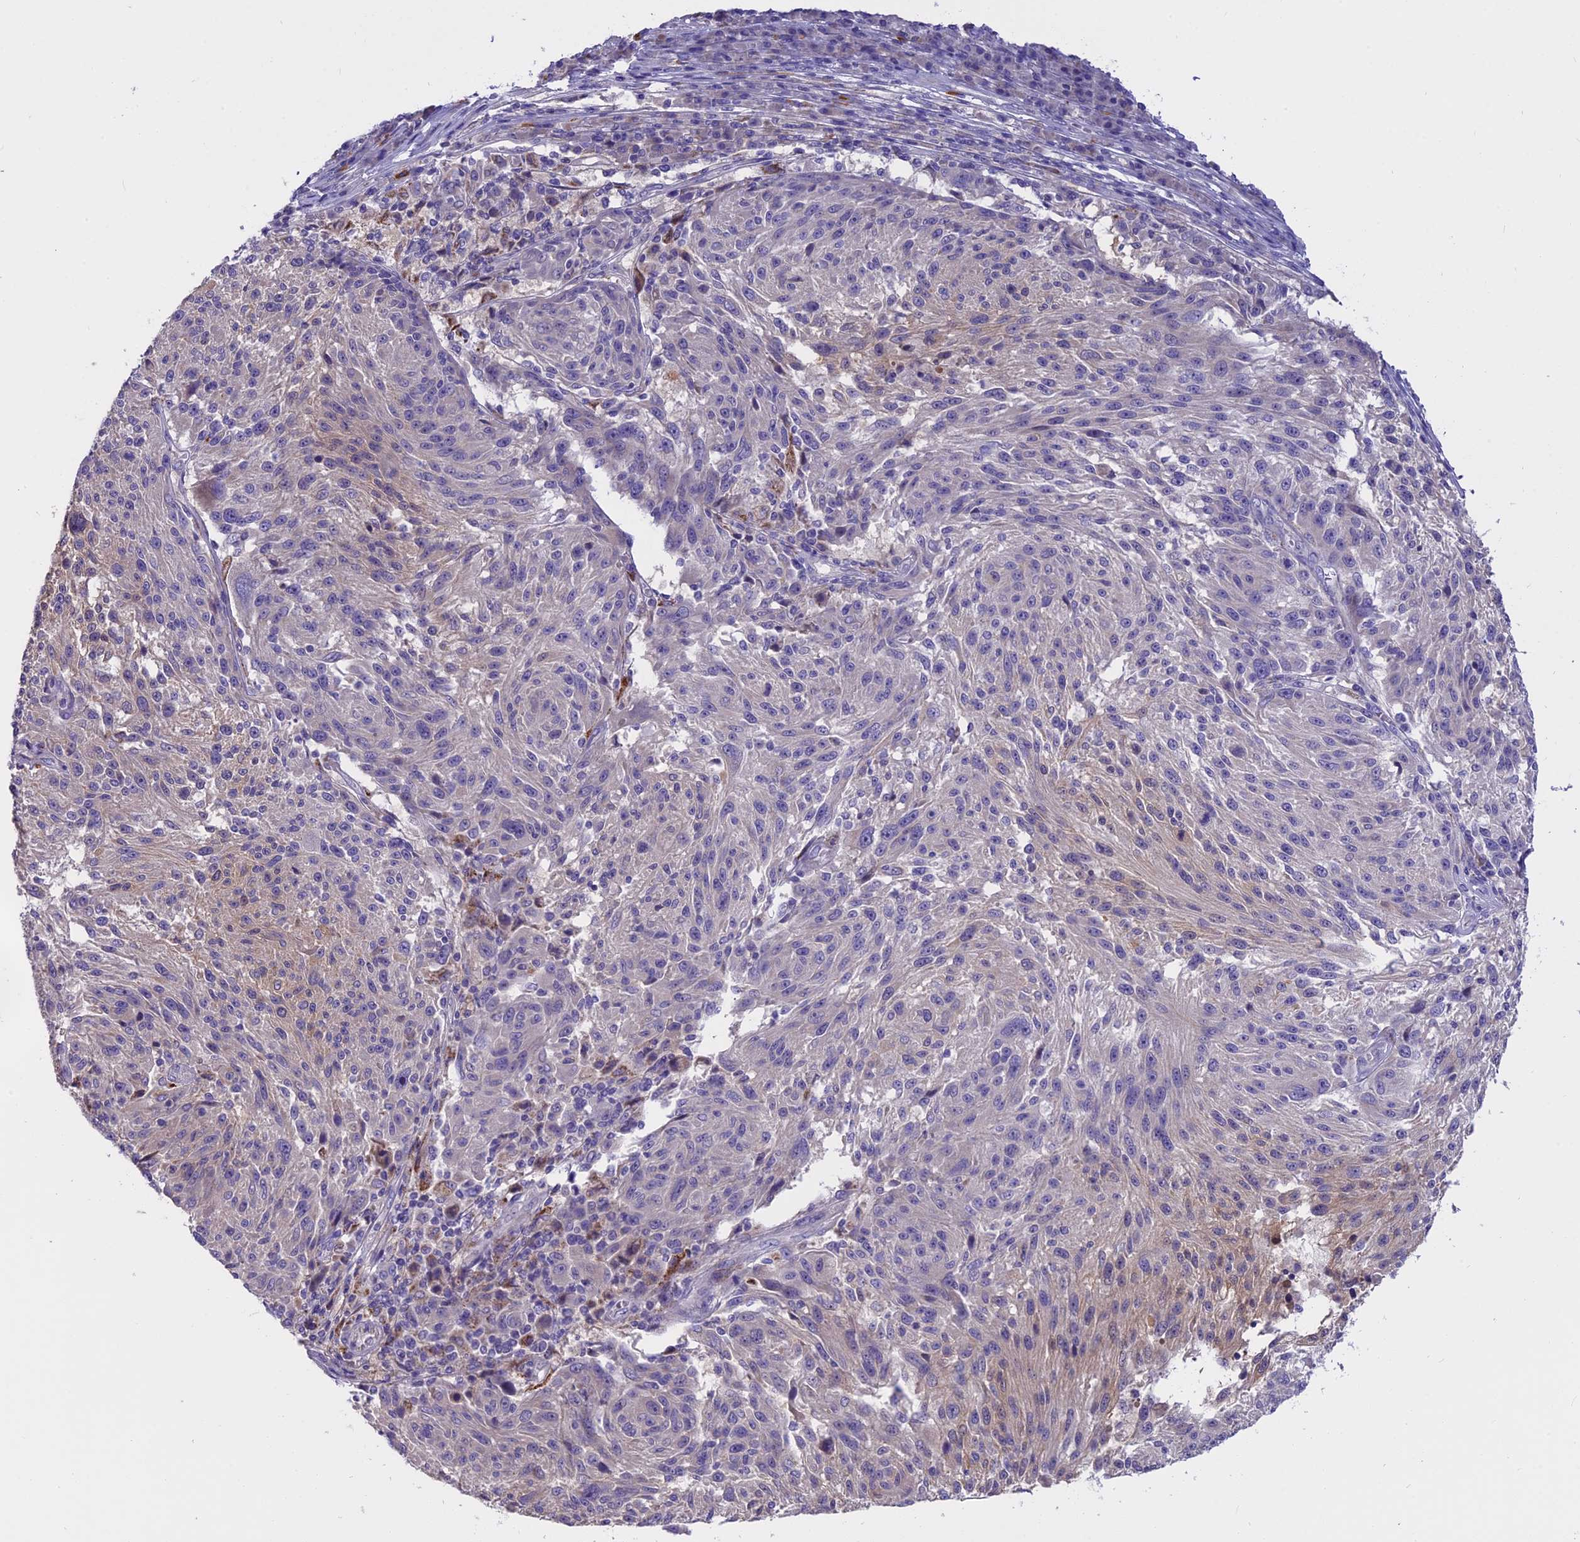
{"staining": {"intensity": "weak", "quantity": "<25%", "location": "cytoplasmic/membranous"}, "tissue": "melanoma", "cell_type": "Tumor cells", "image_type": "cancer", "snomed": [{"axis": "morphology", "description": "Malignant melanoma, NOS"}, {"axis": "topography", "description": "Skin"}], "caption": "An IHC histopathology image of melanoma is shown. There is no staining in tumor cells of melanoma. The staining was performed using DAB to visualize the protein expression in brown, while the nuclei were stained in blue with hematoxylin (Magnification: 20x).", "gene": "LYPD6", "patient": {"sex": "male", "age": 53}}